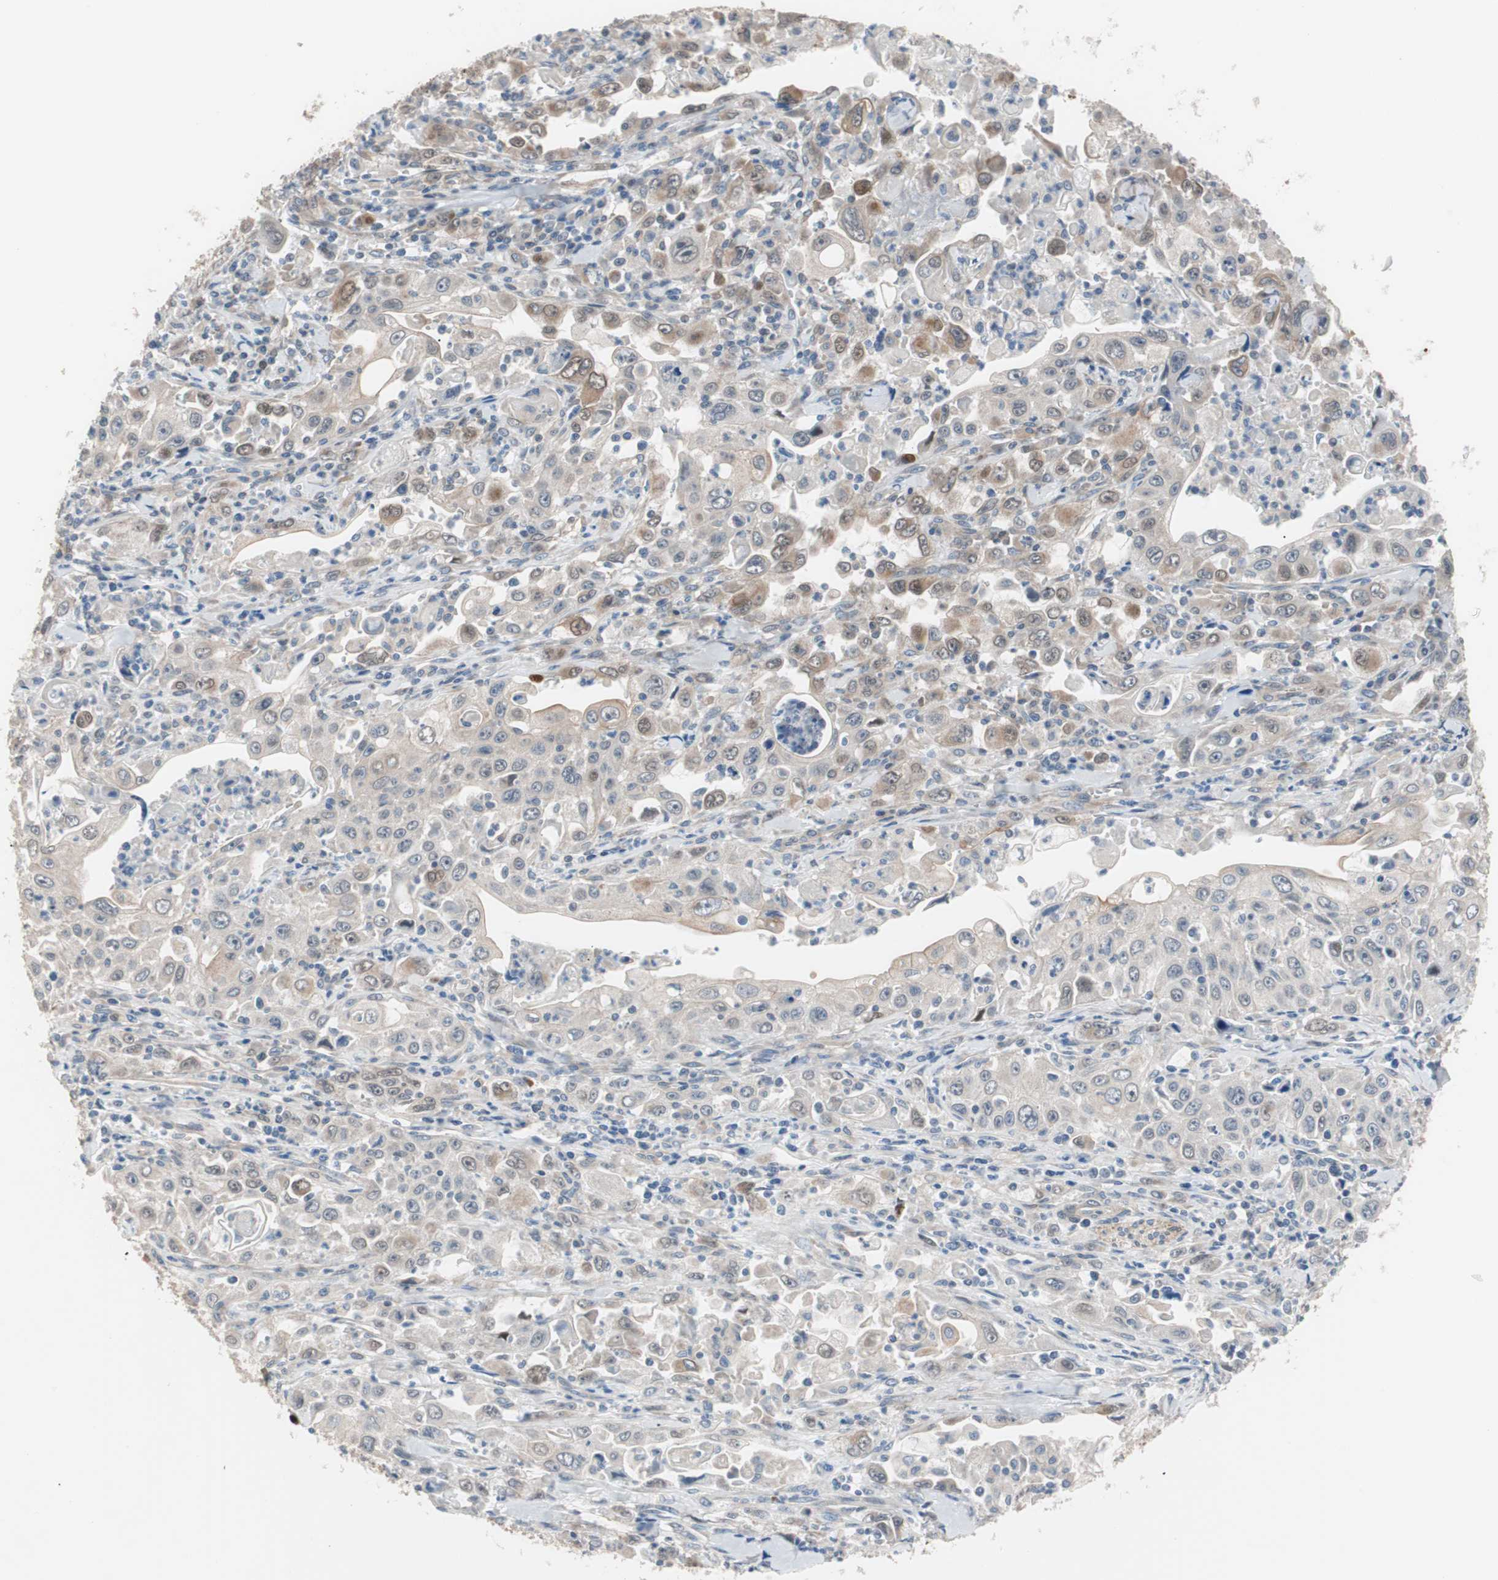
{"staining": {"intensity": "weak", "quantity": "<25%", "location": "cytoplasmic/membranous"}, "tissue": "pancreatic cancer", "cell_type": "Tumor cells", "image_type": "cancer", "snomed": [{"axis": "morphology", "description": "Adenocarcinoma, NOS"}, {"axis": "topography", "description": "Pancreas"}], "caption": "Immunohistochemistry (IHC) photomicrograph of neoplastic tissue: adenocarcinoma (pancreatic) stained with DAB (3,3'-diaminobenzidine) displays no significant protein expression in tumor cells.", "gene": "SMG1", "patient": {"sex": "male", "age": 70}}